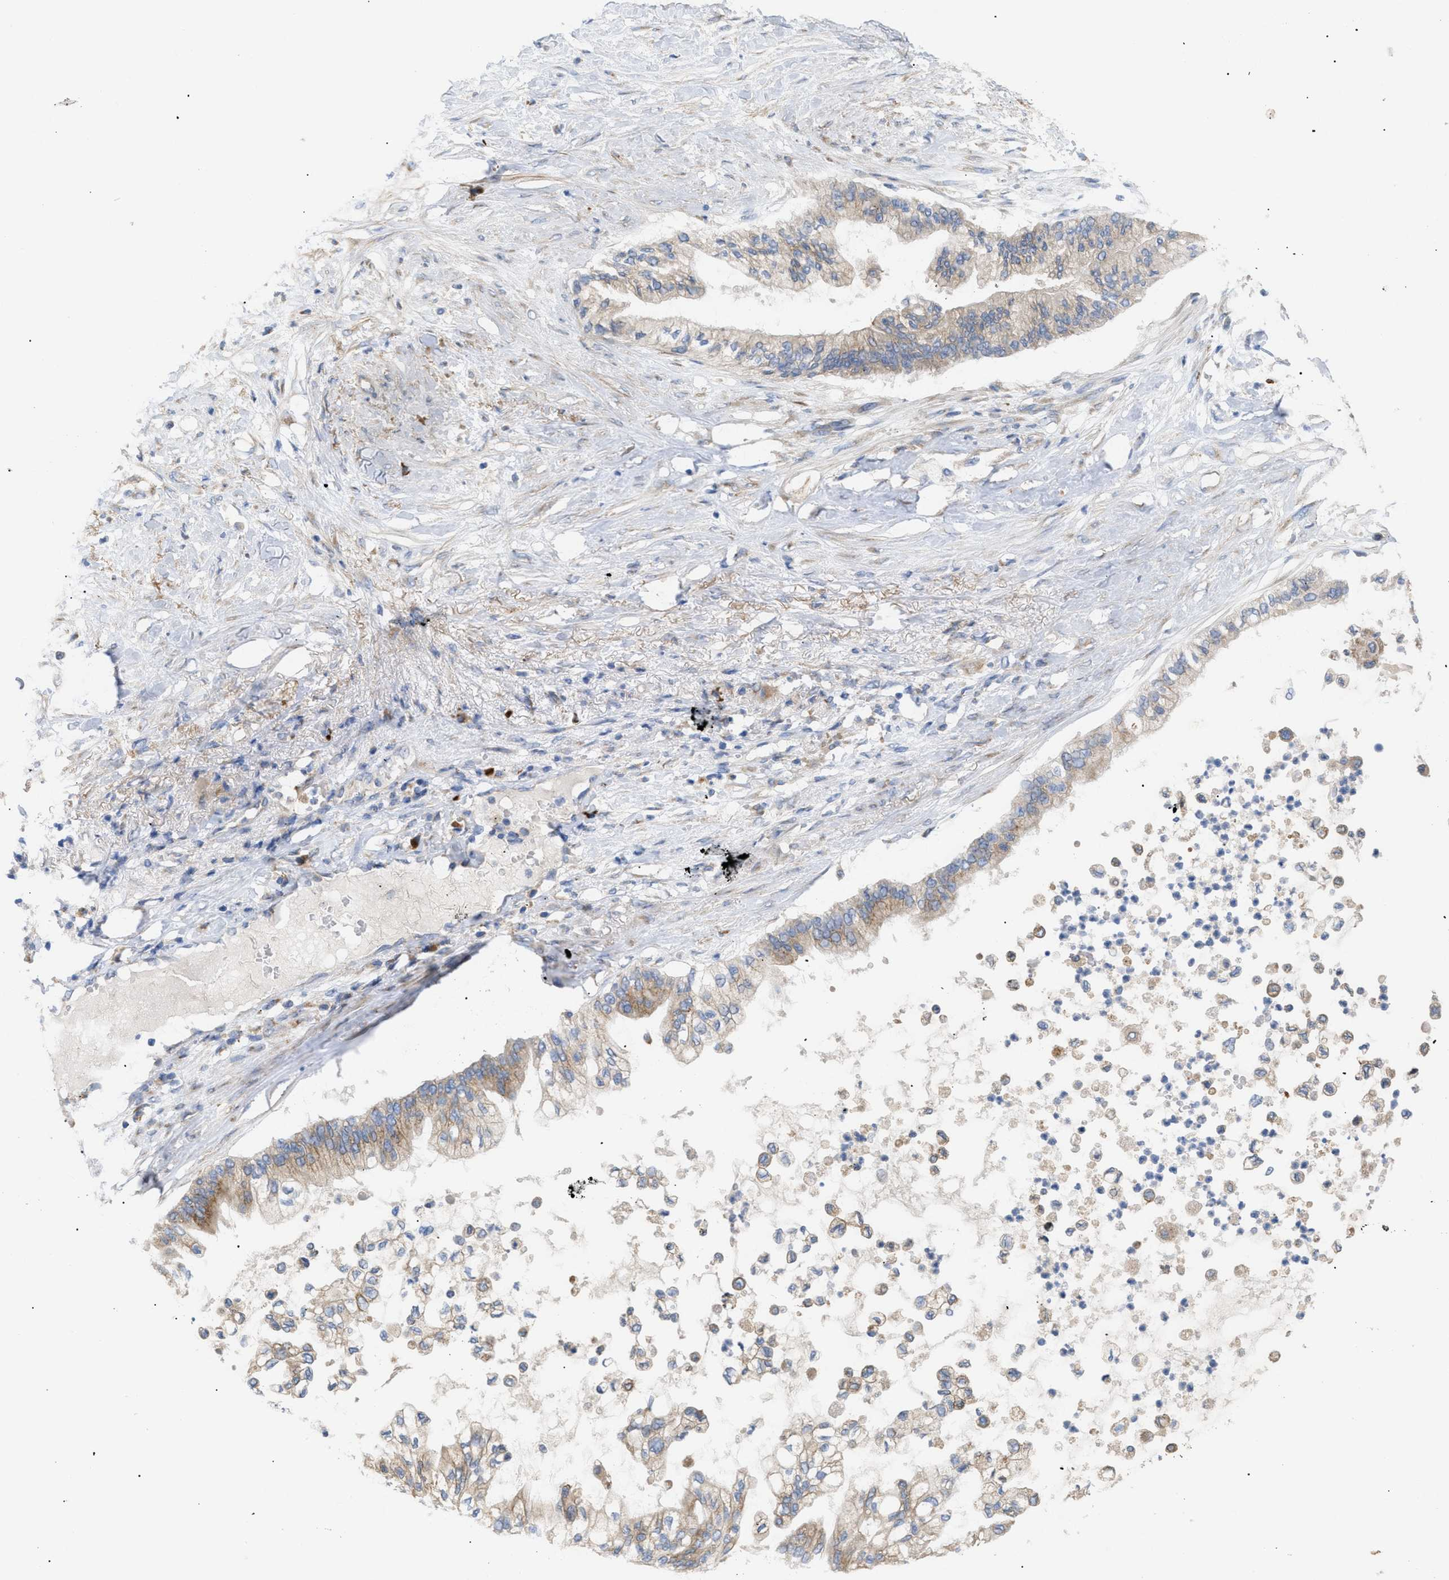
{"staining": {"intensity": "moderate", "quantity": "25%-75%", "location": "cytoplasmic/membranous"}, "tissue": "pancreatic cancer", "cell_type": "Tumor cells", "image_type": "cancer", "snomed": [{"axis": "morphology", "description": "Normal tissue, NOS"}, {"axis": "morphology", "description": "Adenocarcinoma, NOS"}, {"axis": "topography", "description": "Pancreas"}, {"axis": "topography", "description": "Duodenum"}], "caption": "About 25%-75% of tumor cells in pancreatic adenocarcinoma display moderate cytoplasmic/membranous protein positivity as visualized by brown immunohistochemical staining.", "gene": "SLC50A1", "patient": {"sex": "female", "age": 60}}